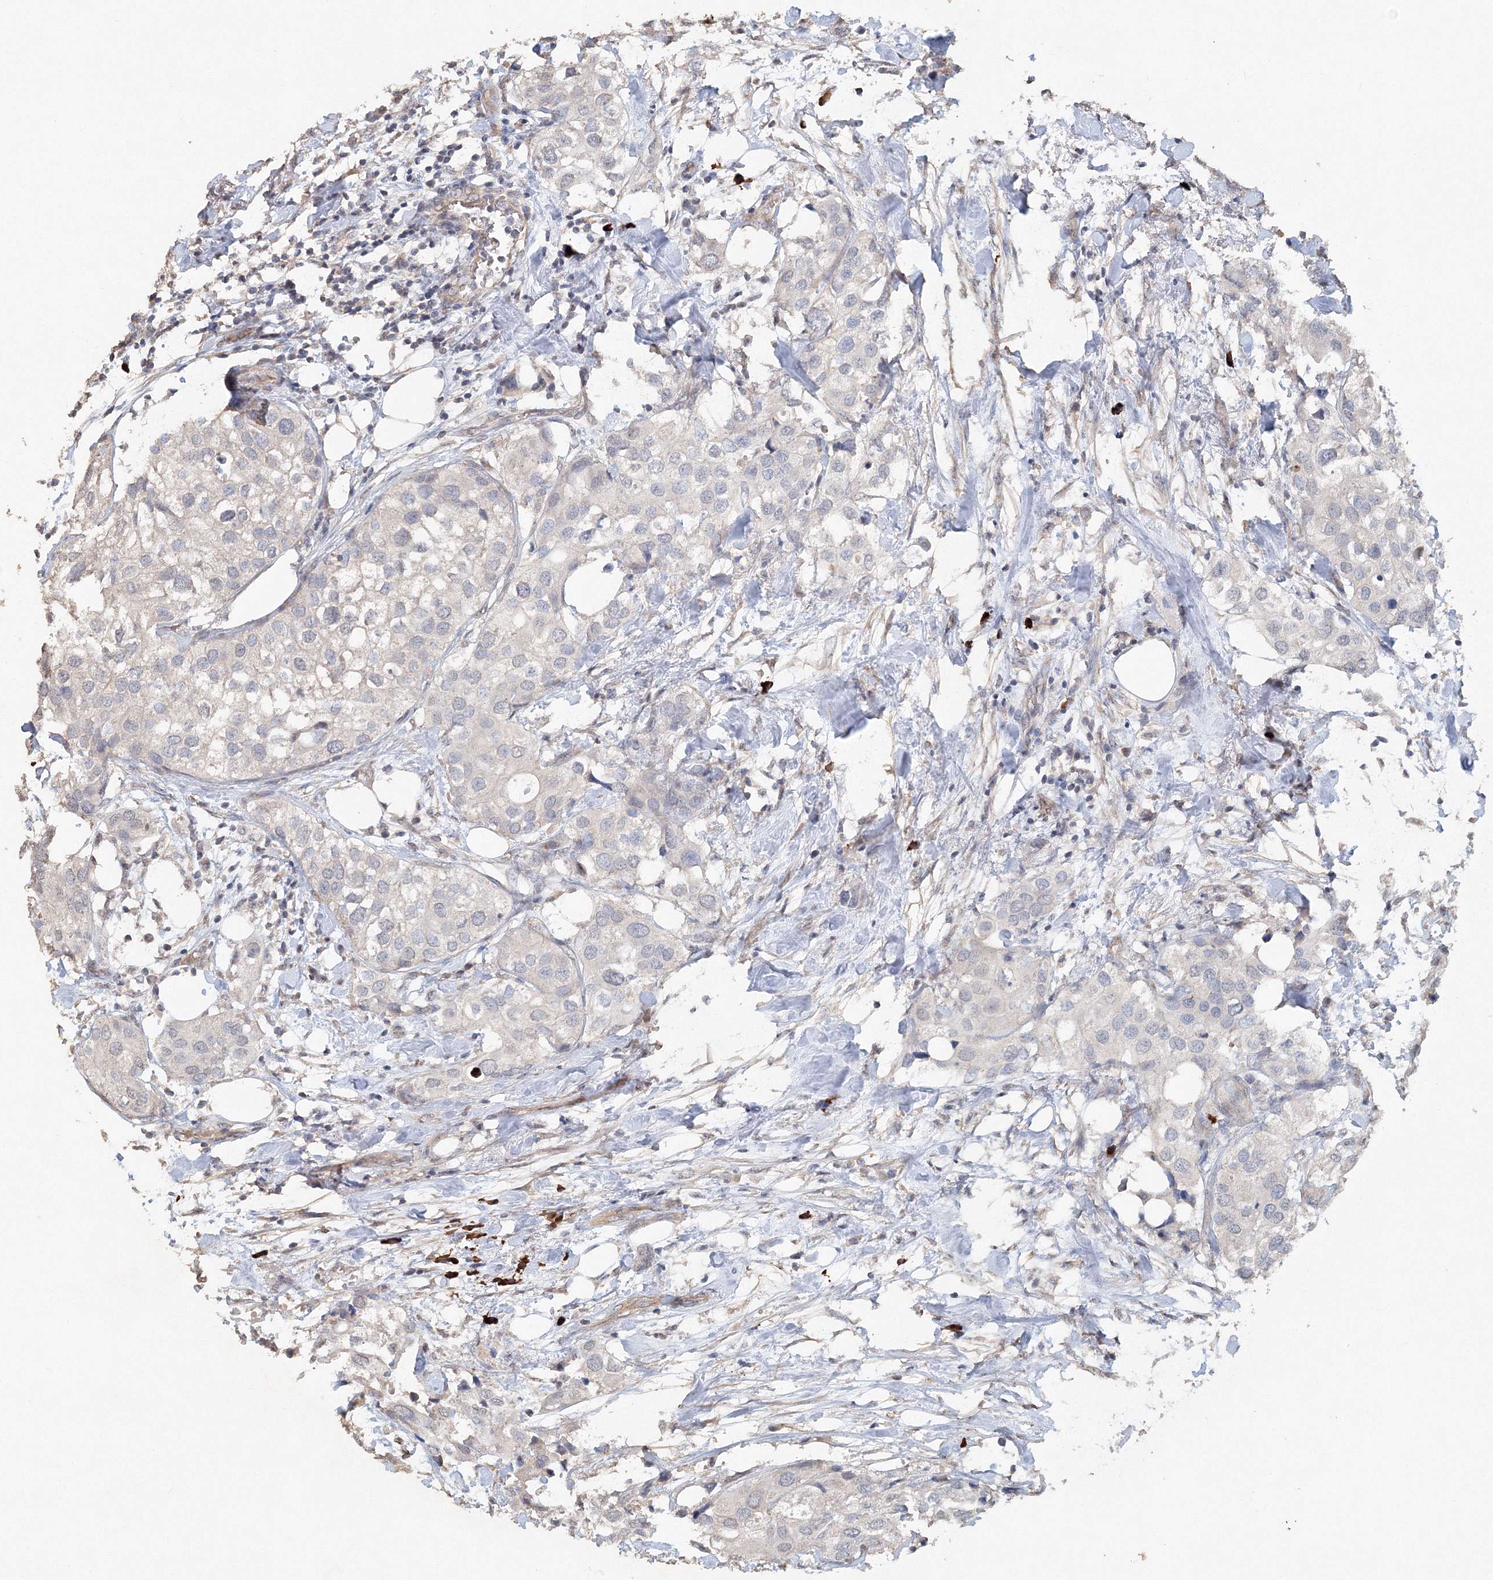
{"staining": {"intensity": "negative", "quantity": "none", "location": "none"}, "tissue": "urothelial cancer", "cell_type": "Tumor cells", "image_type": "cancer", "snomed": [{"axis": "morphology", "description": "Urothelial carcinoma, High grade"}, {"axis": "topography", "description": "Urinary bladder"}], "caption": "A high-resolution micrograph shows IHC staining of urothelial cancer, which displays no significant expression in tumor cells.", "gene": "NALF2", "patient": {"sex": "male", "age": 64}}